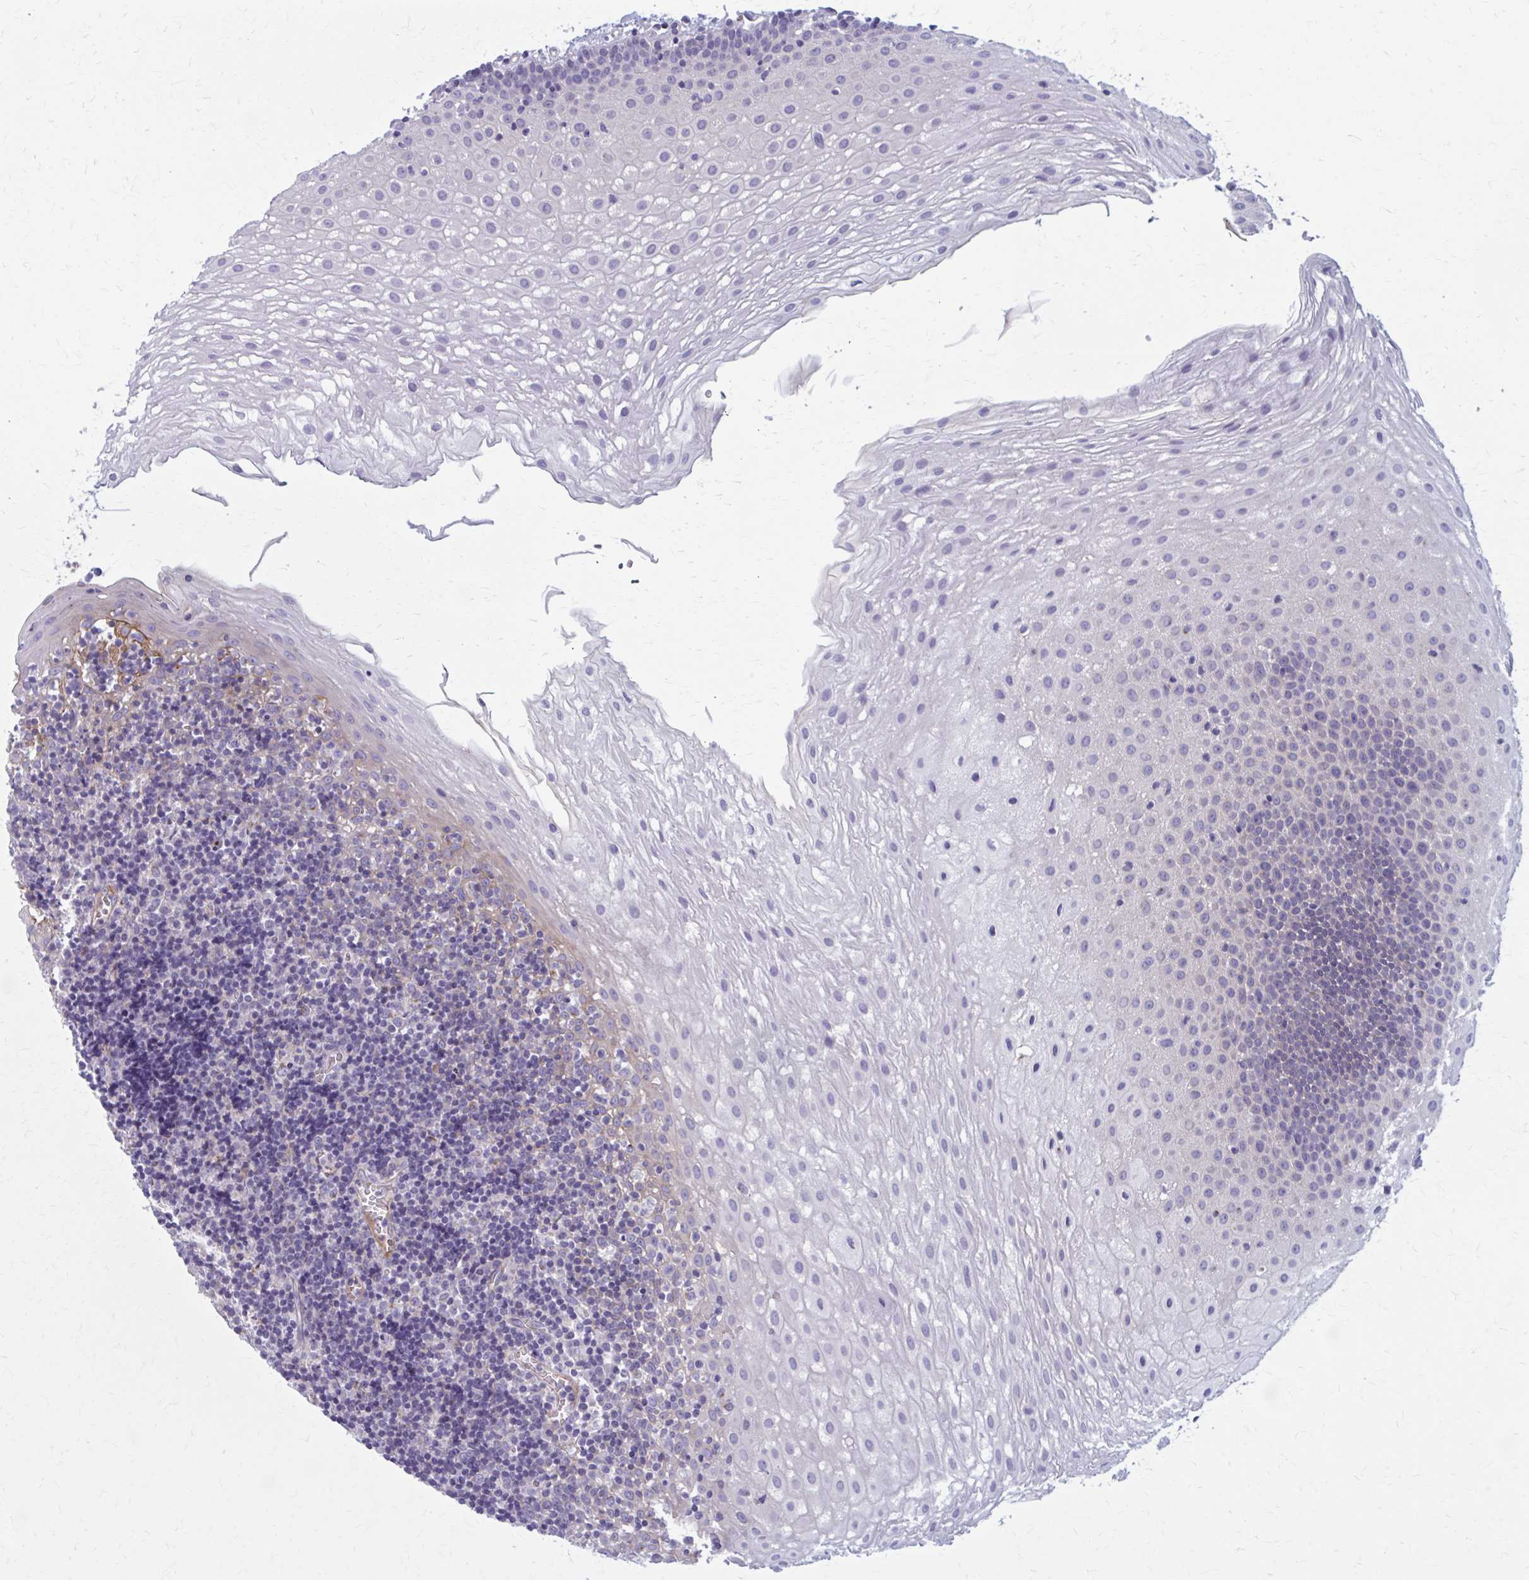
{"staining": {"intensity": "weak", "quantity": "25%-75%", "location": "cytoplasmic/membranous"}, "tissue": "oral mucosa", "cell_type": "Squamous epithelial cells", "image_type": "normal", "snomed": [{"axis": "morphology", "description": "Normal tissue, NOS"}, {"axis": "morphology", "description": "Squamous cell carcinoma, NOS"}, {"axis": "topography", "description": "Oral tissue"}, {"axis": "topography", "description": "Head-Neck"}], "caption": "Protein staining of normal oral mucosa reveals weak cytoplasmic/membranous positivity in about 25%-75% of squamous epithelial cells.", "gene": "ZDHHC7", "patient": {"sex": "male", "age": 58}}